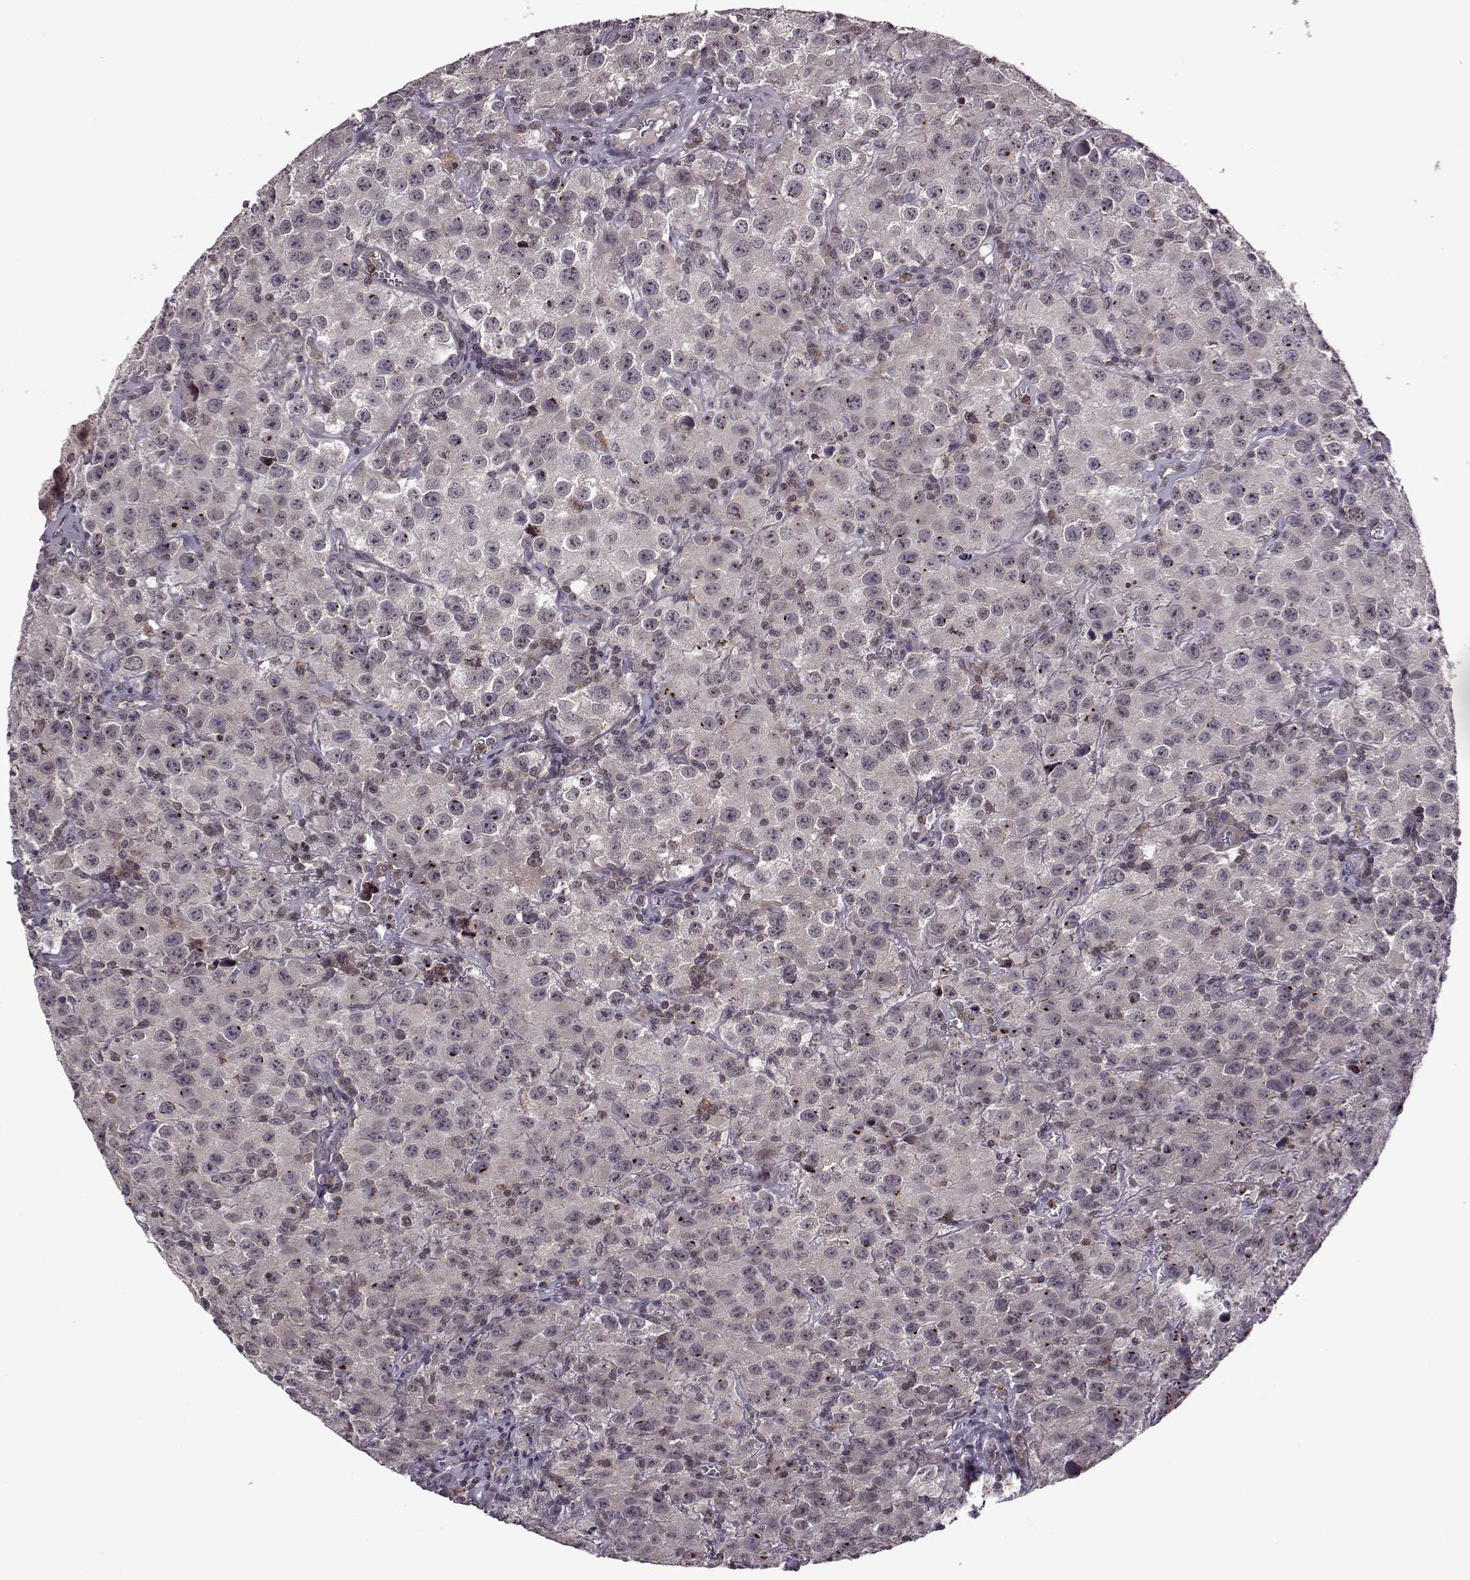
{"staining": {"intensity": "negative", "quantity": "none", "location": "none"}, "tissue": "testis cancer", "cell_type": "Tumor cells", "image_type": "cancer", "snomed": [{"axis": "morphology", "description": "Seminoma, NOS"}, {"axis": "topography", "description": "Testis"}], "caption": "DAB immunohistochemical staining of testis seminoma demonstrates no significant positivity in tumor cells.", "gene": "TRMU", "patient": {"sex": "male", "age": 52}}